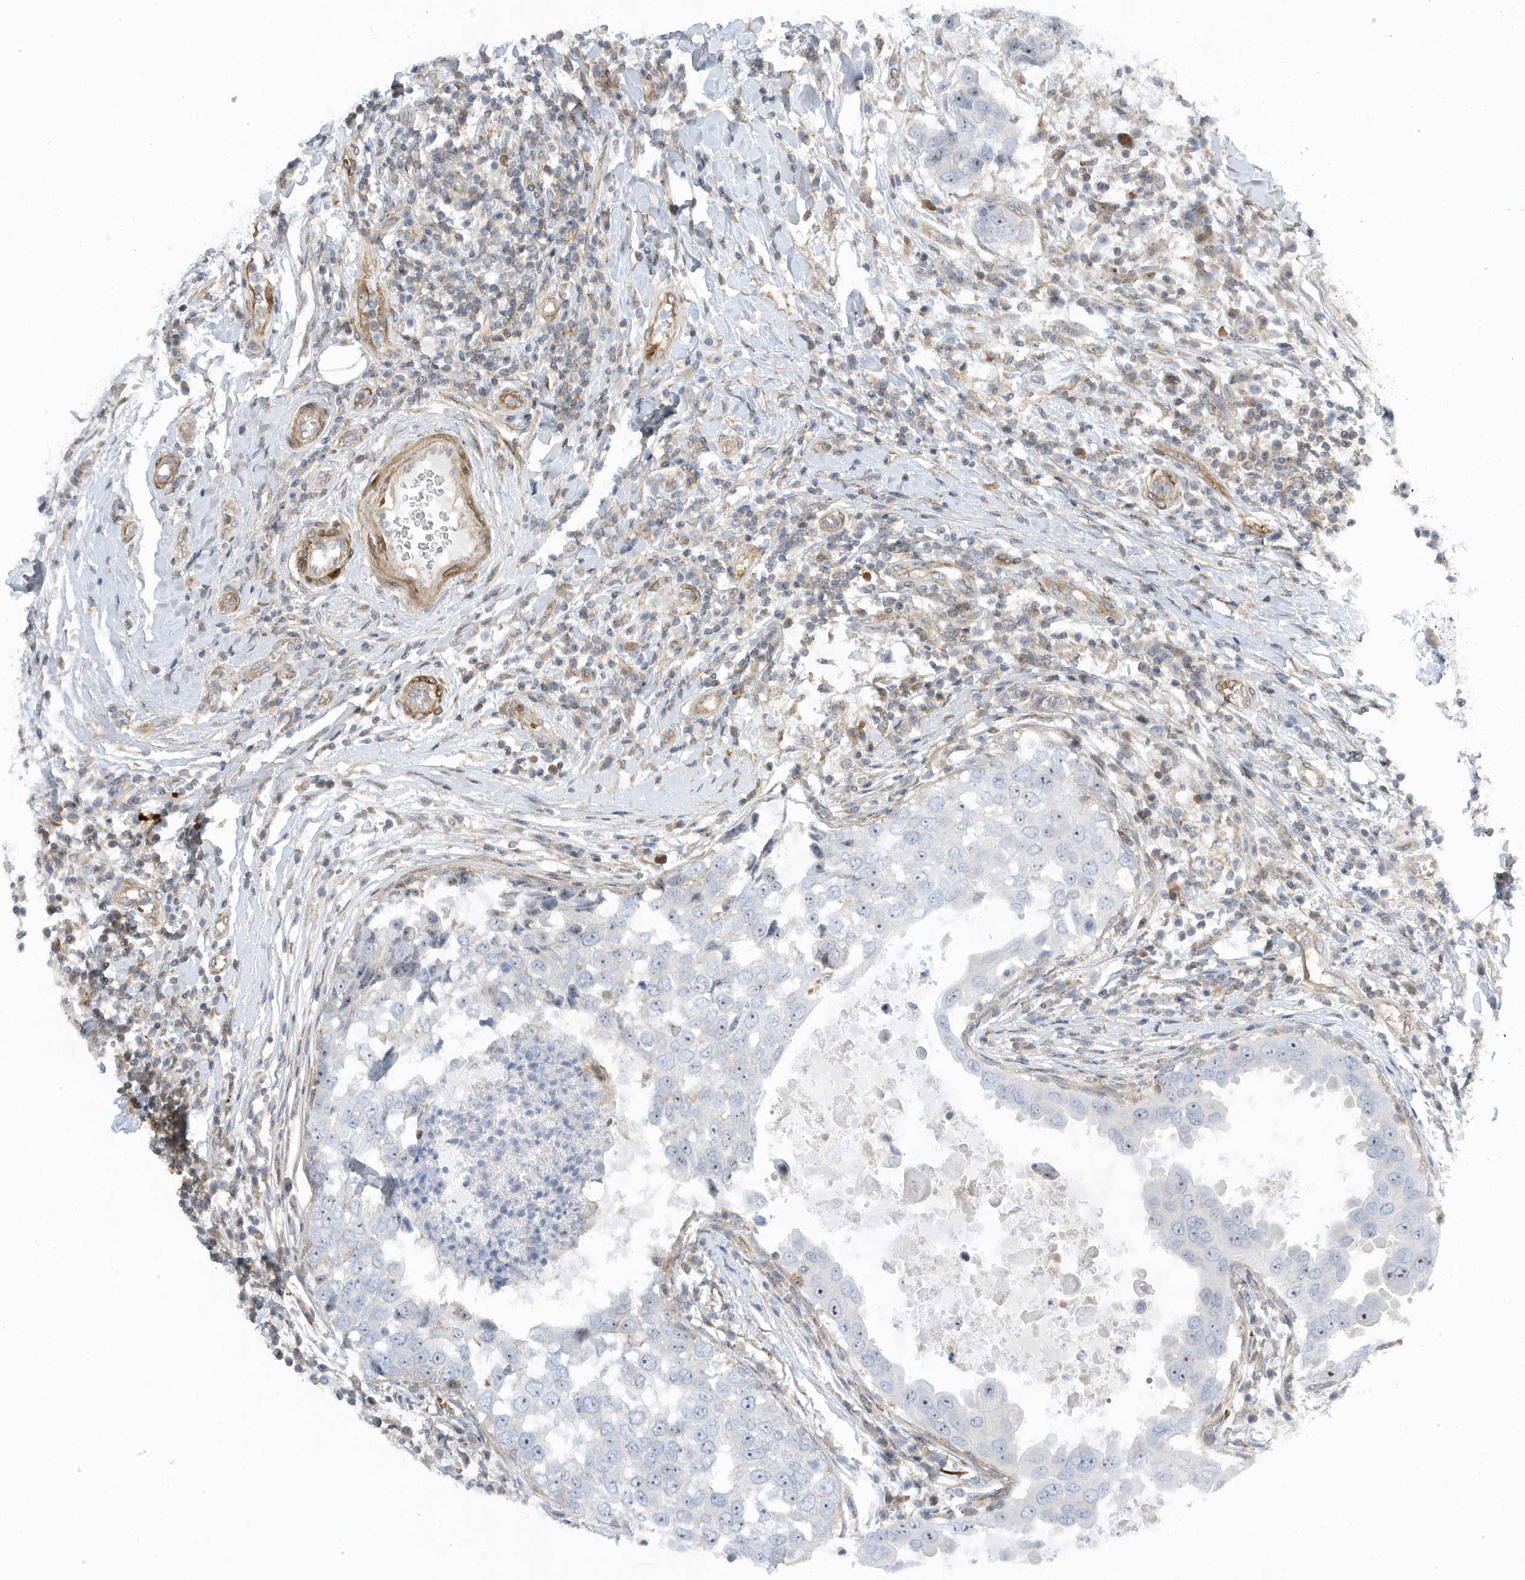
{"staining": {"intensity": "weak", "quantity": "<25%", "location": "nuclear"}, "tissue": "breast cancer", "cell_type": "Tumor cells", "image_type": "cancer", "snomed": [{"axis": "morphology", "description": "Duct carcinoma"}, {"axis": "topography", "description": "Breast"}], "caption": "Immunohistochemical staining of breast cancer displays no significant expression in tumor cells. (DAB (3,3'-diaminobenzidine) IHC, high magnification).", "gene": "MAP7D3", "patient": {"sex": "female", "age": 27}}